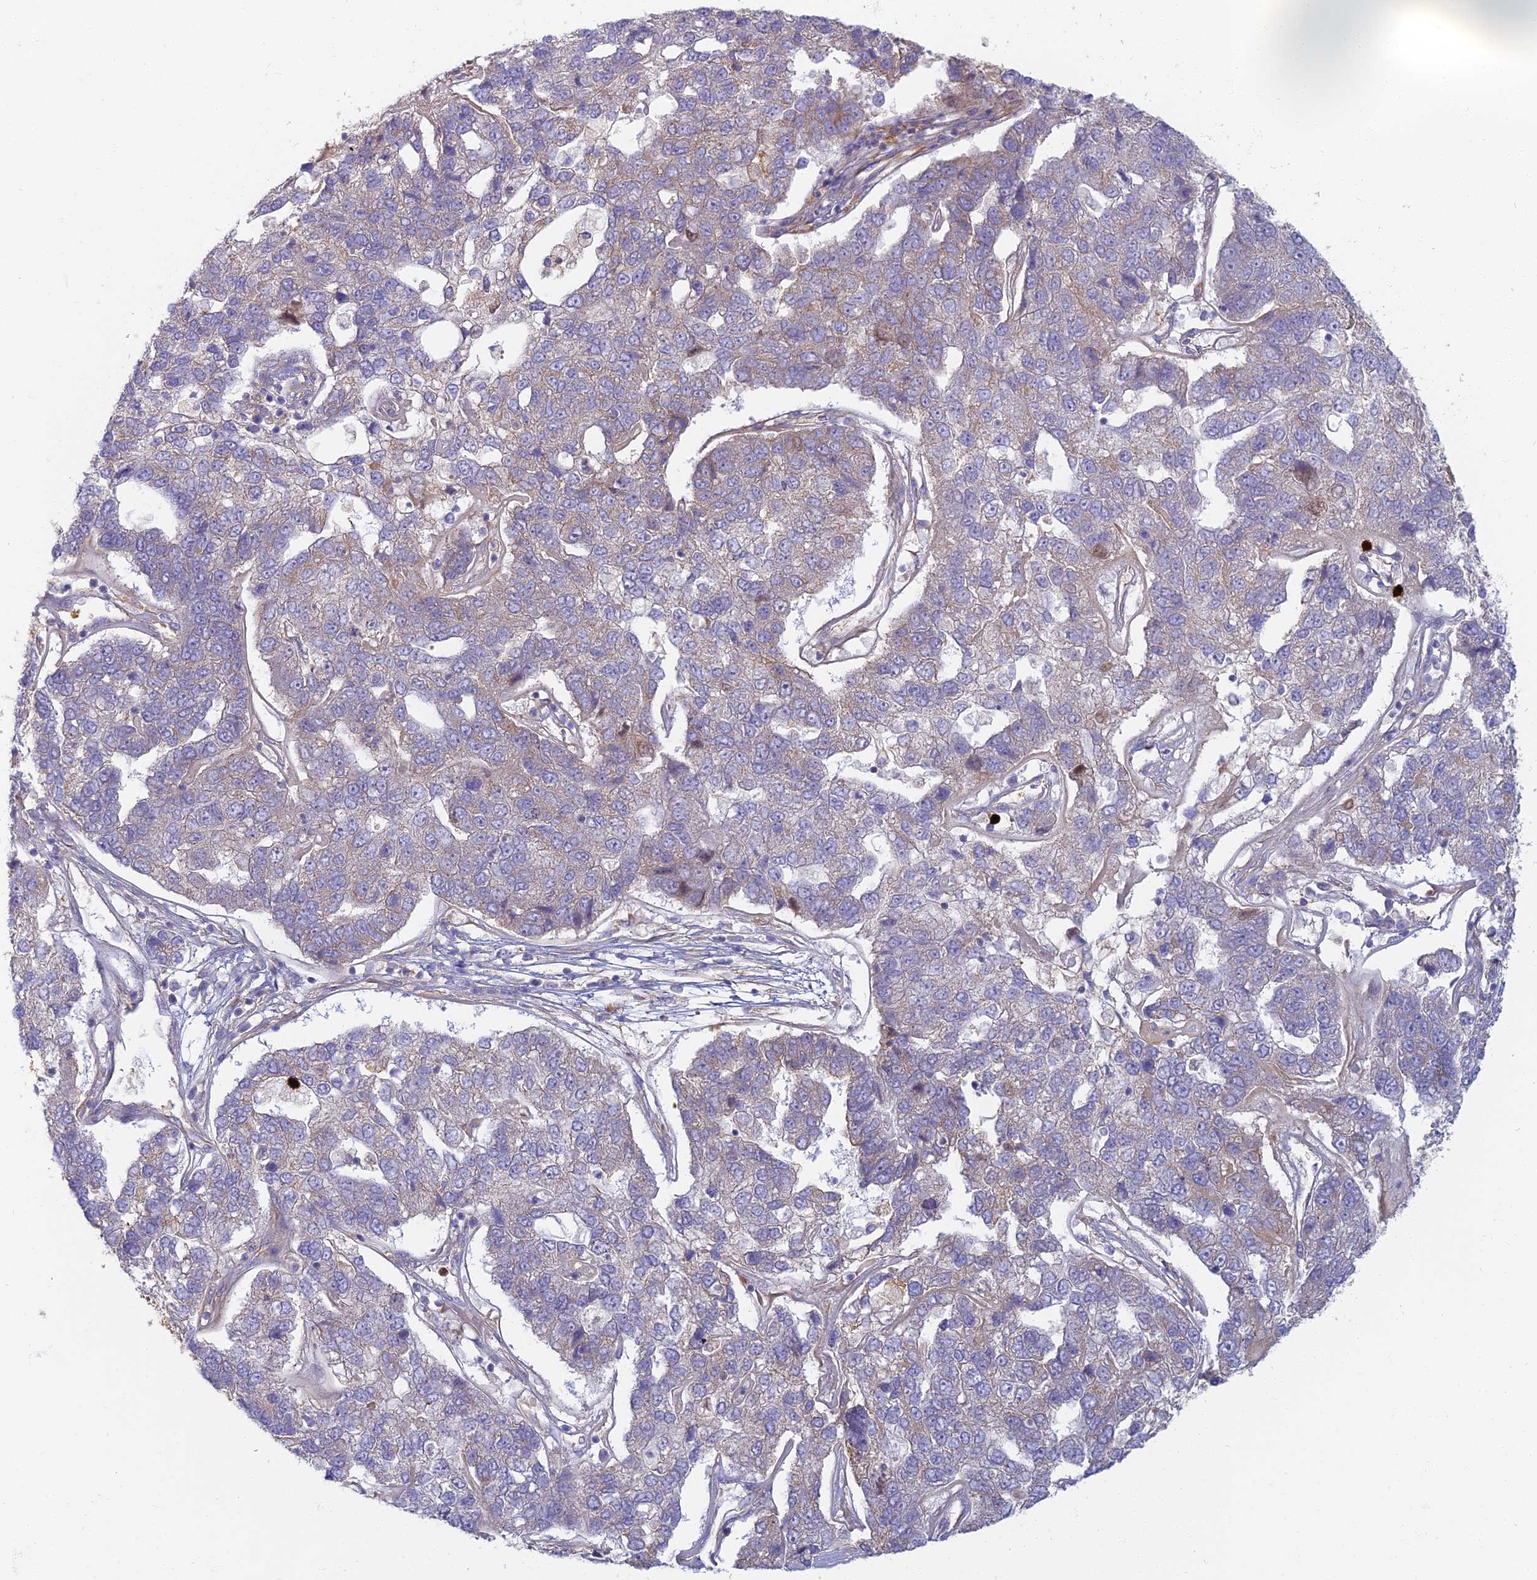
{"staining": {"intensity": "weak", "quantity": "<25%", "location": "cytoplasmic/membranous"}, "tissue": "pancreatic cancer", "cell_type": "Tumor cells", "image_type": "cancer", "snomed": [{"axis": "morphology", "description": "Adenocarcinoma, NOS"}, {"axis": "topography", "description": "Pancreas"}], "caption": "DAB immunohistochemical staining of adenocarcinoma (pancreatic) shows no significant positivity in tumor cells. (Stains: DAB immunohistochemistry with hematoxylin counter stain, Microscopy: brightfield microscopy at high magnification).", "gene": "PROX2", "patient": {"sex": "female", "age": 61}}